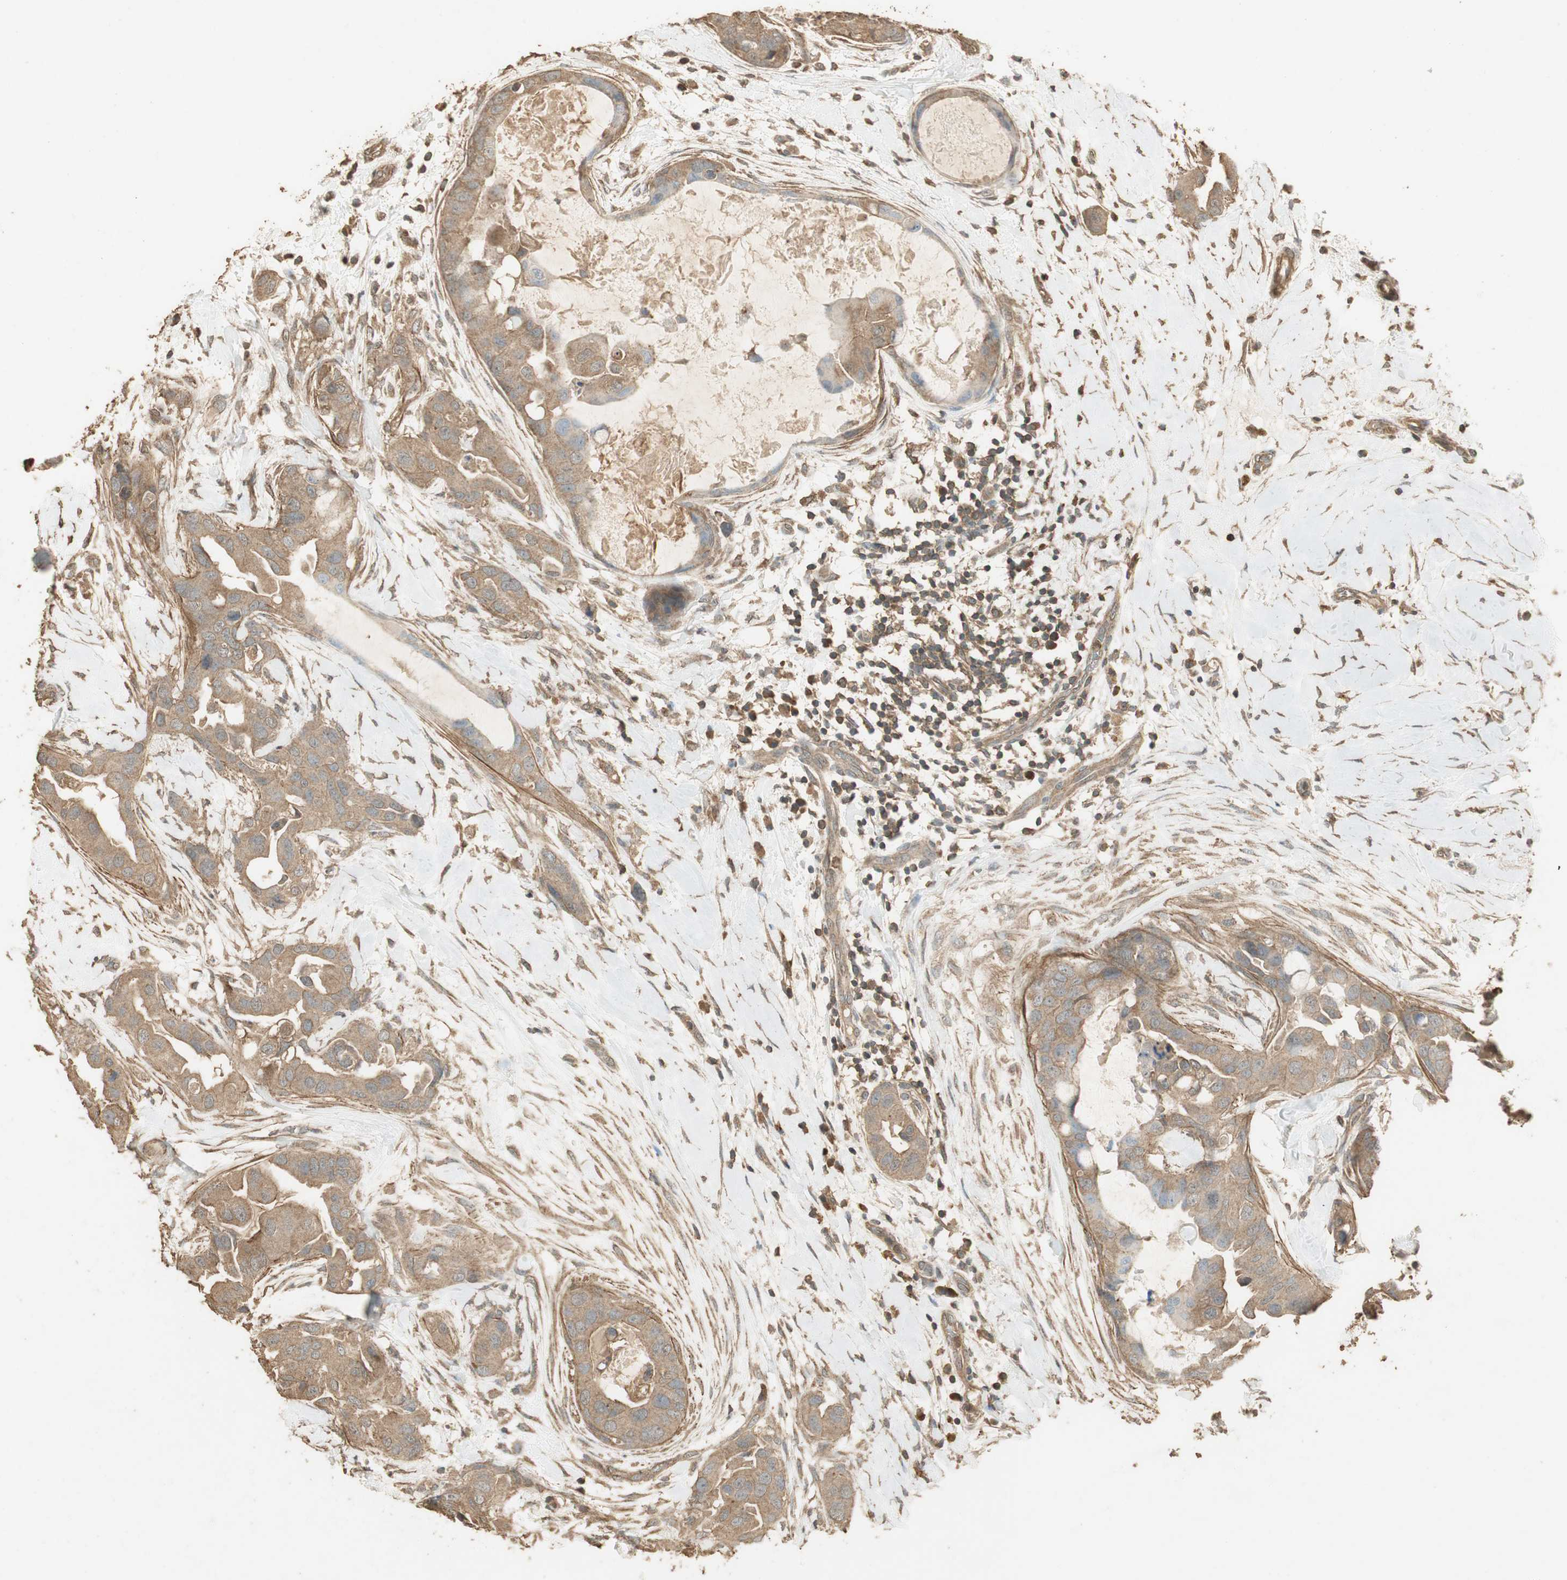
{"staining": {"intensity": "moderate", "quantity": ">75%", "location": "cytoplasmic/membranous"}, "tissue": "breast cancer", "cell_type": "Tumor cells", "image_type": "cancer", "snomed": [{"axis": "morphology", "description": "Duct carcinoma"}, {"axis": "topography", "description": "Breast"}], "caption": "About >75% of tumor cells in infiltrating ductal carcinoma (breast) exhibit moderate cytoplasmic/membranous protein positivity as visualized by brown immunohistochemical staining.", "gene": "USP2", "patient": {"sex": "female", "age": 40}}